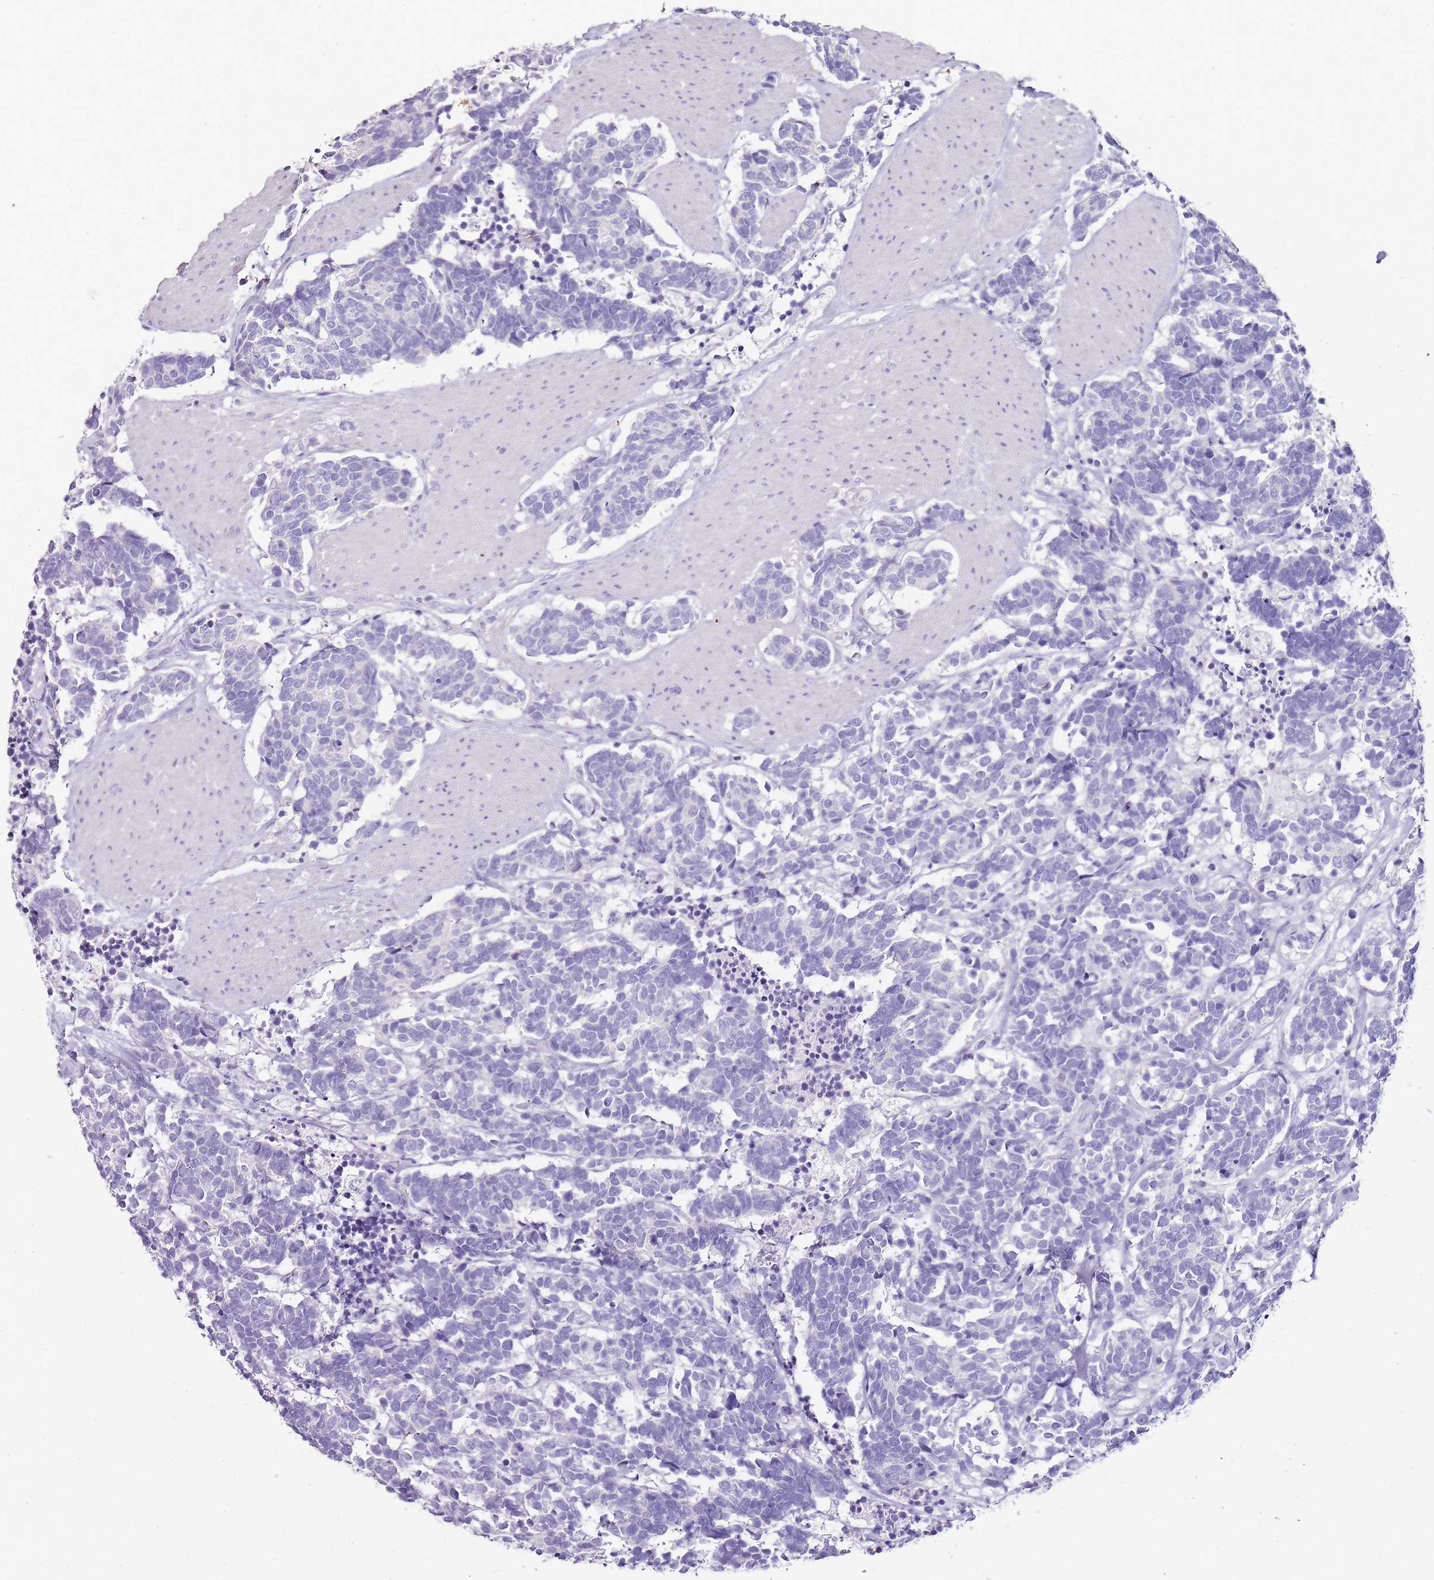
{"staining": {"intensity": "negative", "quantity": "none", "location": "none"}, "tissue": "carcinoid", "cell_type": "Tumor cells", "image_type": "cancer", "snomed": [{"axis": "morphology", "description": "Carcinoma, NOS"}, {"axis": "morphology", "description": "Carcinoid, malignant, NOS"}, {"axis": "topography", "description": "Urinary bladder"}], "caption": "Immunohistochemistry of human carcinoid reveals no positivity in tumor cells.", "gene": "ZBP1", "patient": {"sex": "male", "age": 57}}